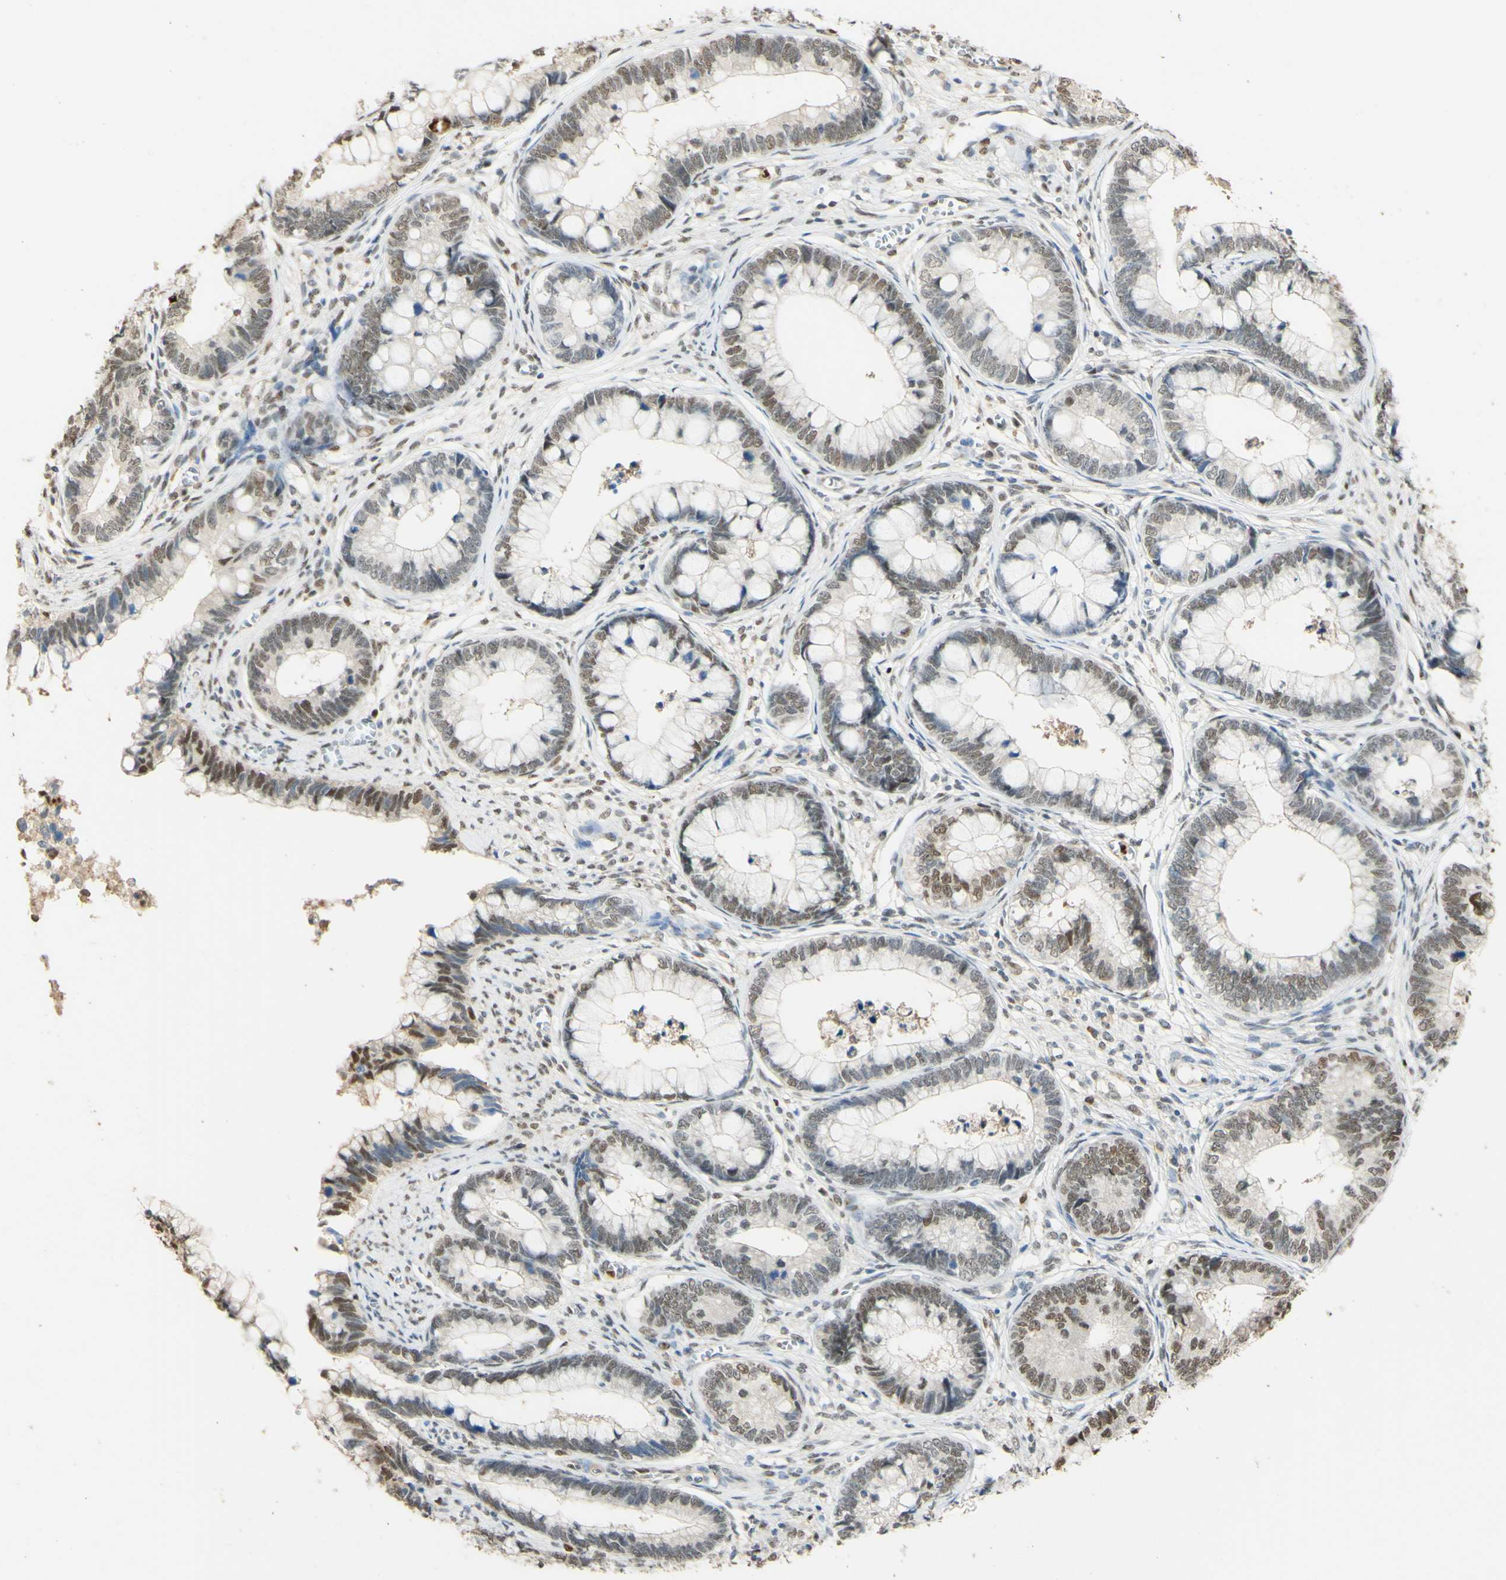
{"staining": {"intensity": "weak", "quantity": "25%-75%", "location": "nuclear"}, "tissue": "cervical cancer", "cell_type": "Tumor cells", "image_type": "cancer", "snomed": [{"axis": "morphology", "description": "Adenocarcinoma, NOS"}, {"axis": "topography", "description": "Cervix"}], "caption": "The image reveals a brown stain indicating the presence of a protein in the nuclear of tumor cells in cervical cancer (adenocarcinoma).", "gene": "MAP3K4", "patient": {"sex": "female", "age": 44}}